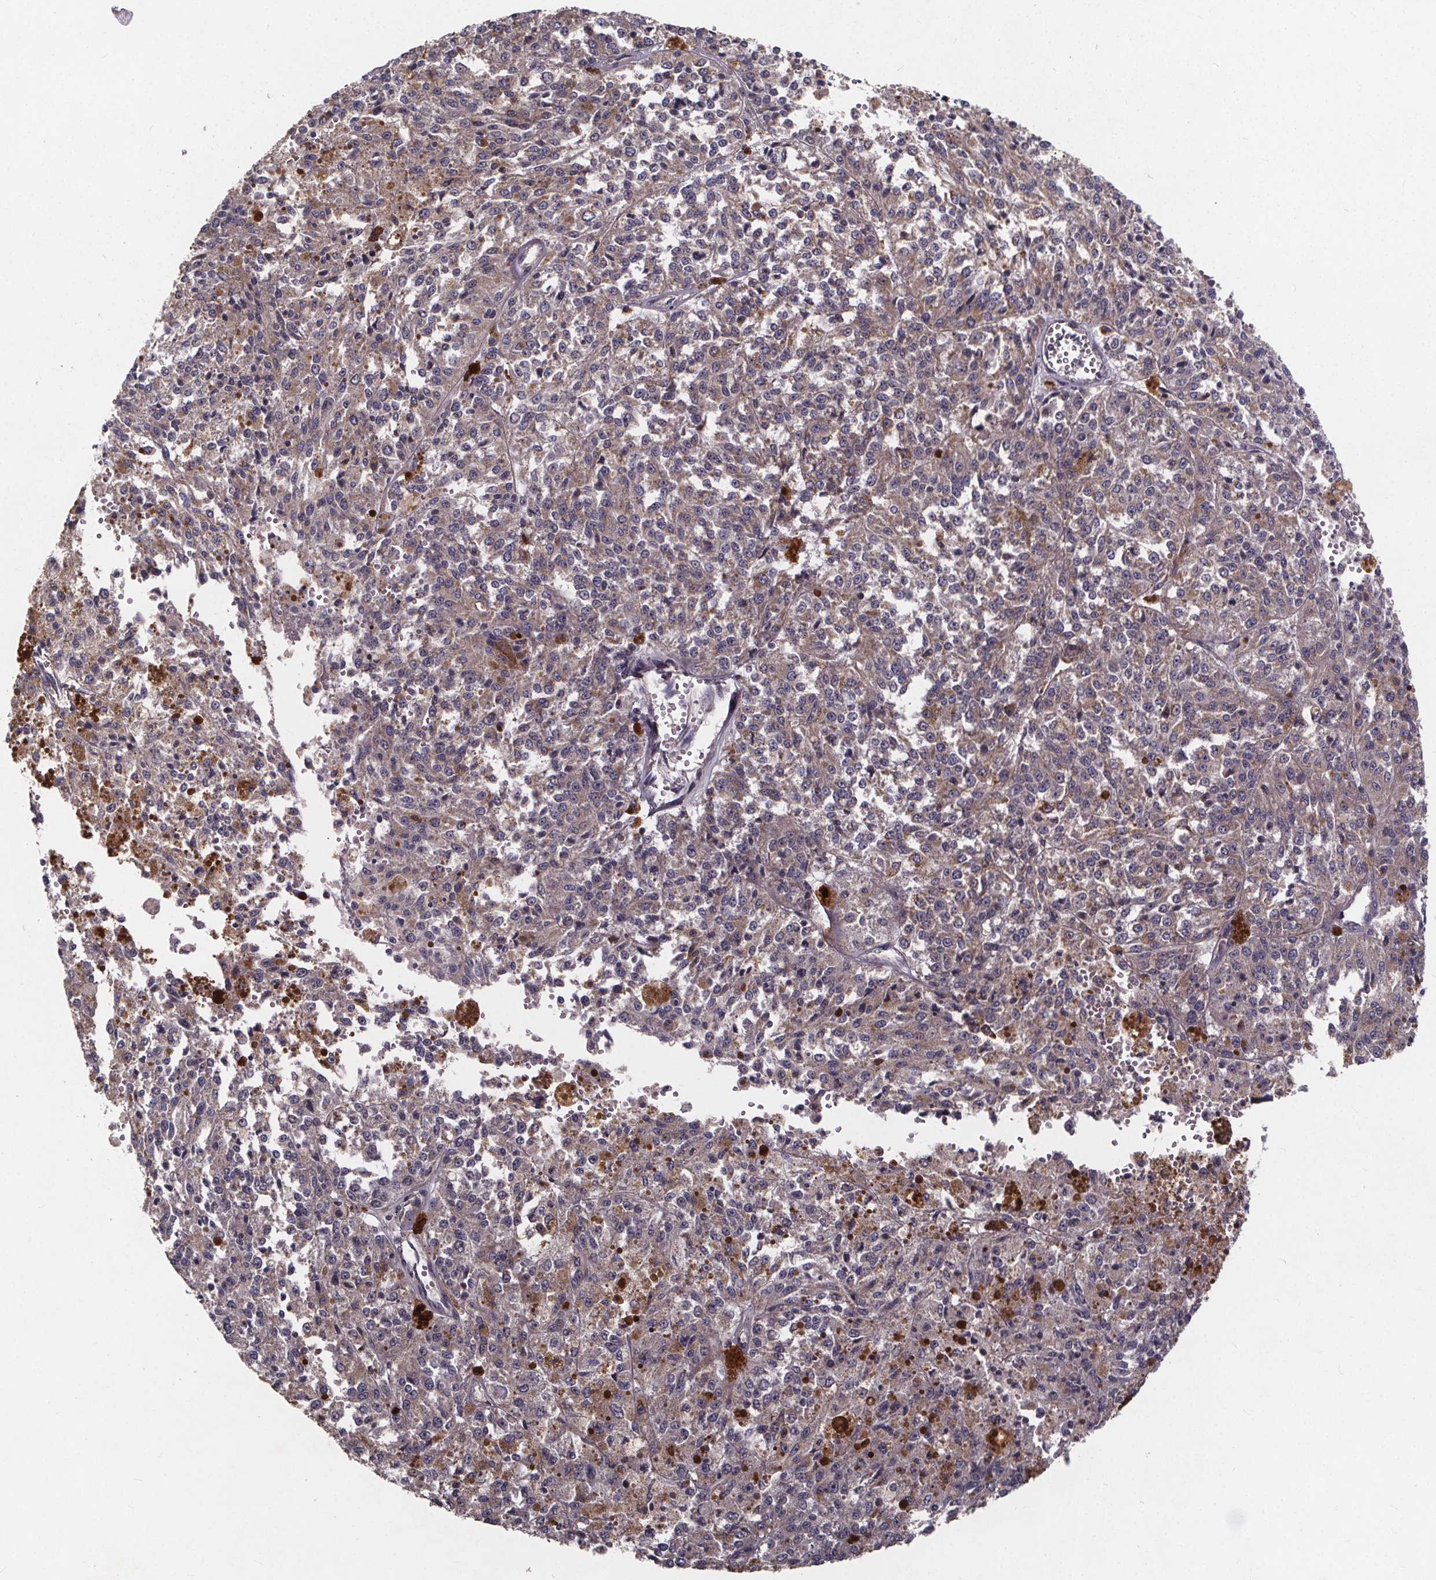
{"staining": {"intensity": "moderate", "quantity": "<25%", "location": "cytoplasmic/membranous"}, "tissue": "melanoma", "cell_type": "Tumor cells", "image_type": "cancer", "snomed": [{"axis": "morphology", "description": "Malignant melanoma, Metastatic site"}, {"axis": "topography", "description": "Lymph node"}], "caption": "Protein expression analysis of malignant melanoma (metastatic site) shows moderate cytoplasmic/membranous expression in approximately <25% of tumor cells. The protein is stained brown, and the nuclei are stained in blue (DAB (3,3'-diaminobenzidine) IHC with brightfield microscopy, high magnification).", "gene": "YME1L1", "patient": {"sex": "female", "age": 64}}